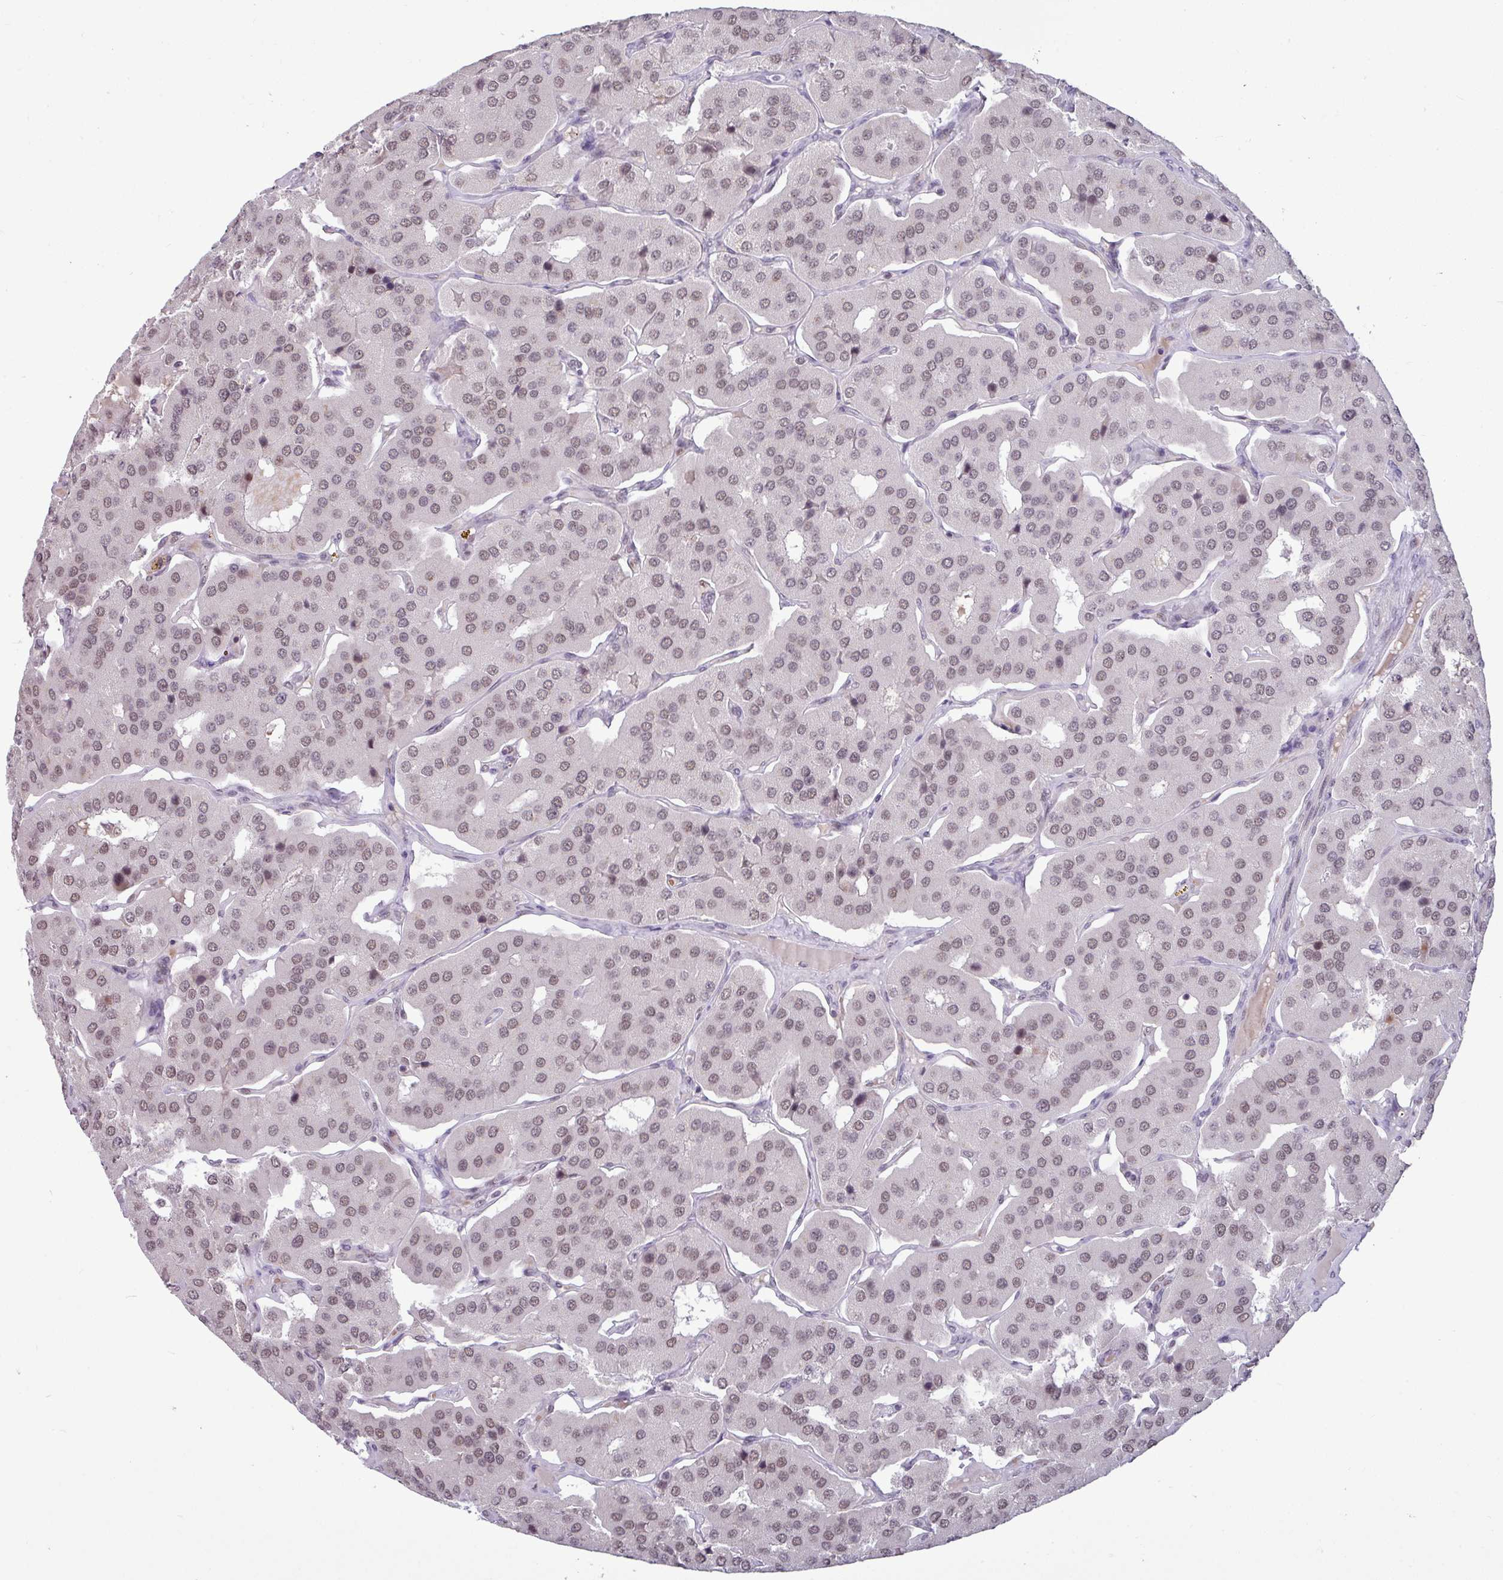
{"staining": {"intensity": "weak", "quantity": ">75%", "location": "nuclear"}, "tissue": "parathyroid gland", "cell_type": "Glandular cells", "image_type": "normal", "snomed": [{"axis": "morphology", "description": "Normal tissue, NOS"}, {"axis": "morphology", "description": "Adenoma, NOS"}, {"axis": "topography", "description": "Parathyroid gland"}], "caption": "Protein analysis of unremarkable parathyroid gland shows weak nuclear expression in about >75% of glandular cells.", "gene": "TDG", "patient": {"sex": "female", "age": 86}}